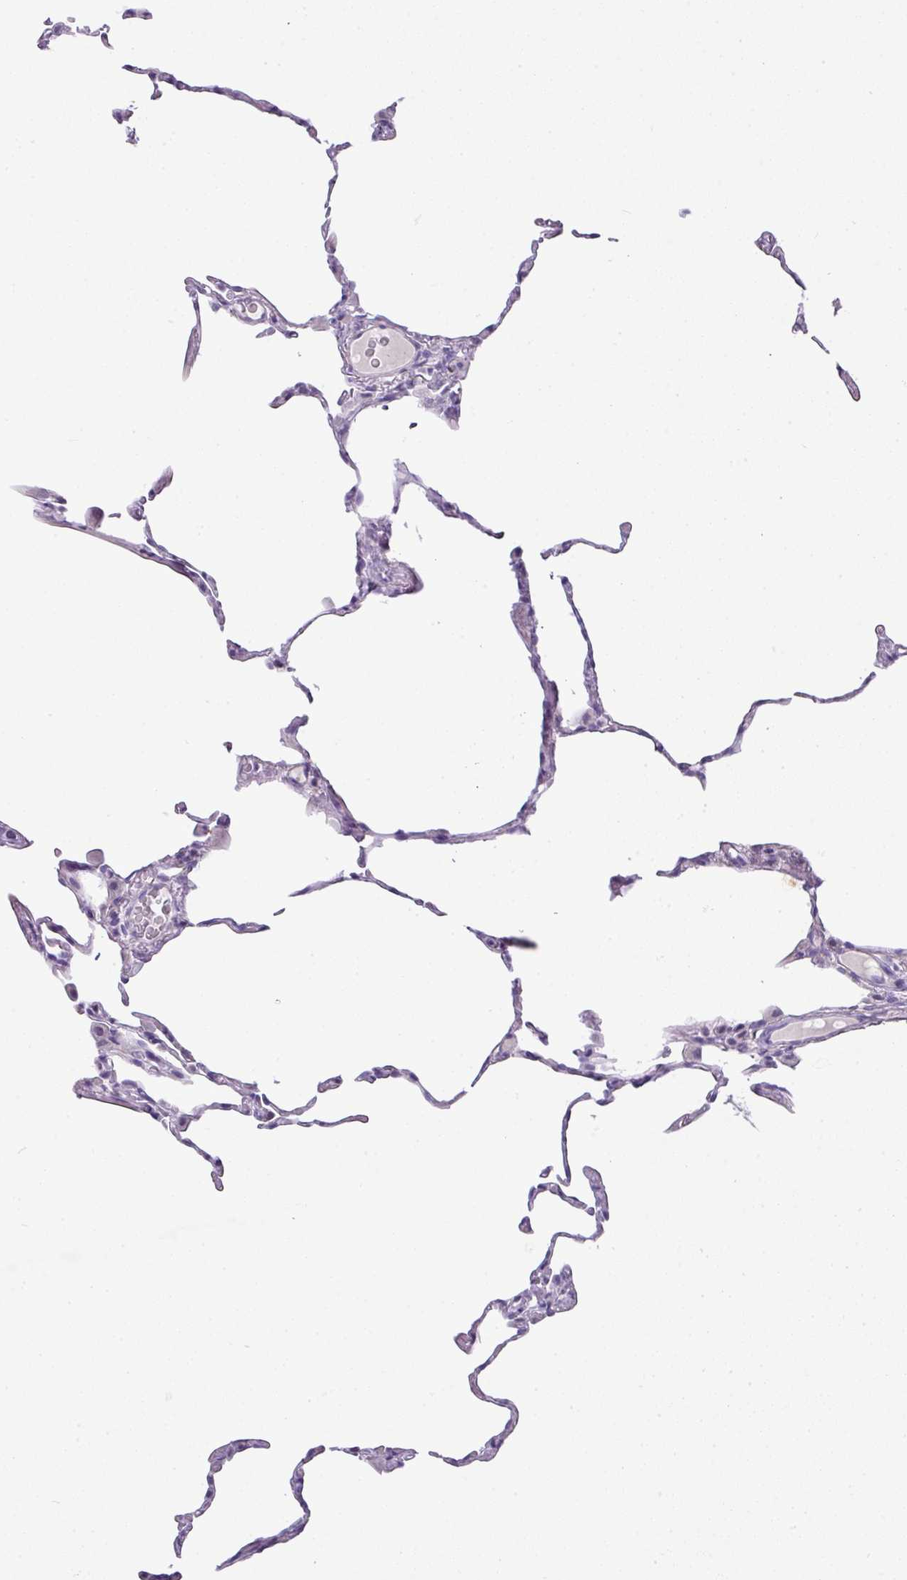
{"staining": {"intensity": "negative", "quantity": "none", "location": "none"}, "tissue": "lung", "cell_type": "Alveolar cells", "image_type": "normal", "snomed": [{"axis": "morphology", "description": "Normal tissue, NOS"}, {"axis": "topography", "description": "Lung"}], "caption": "An IHC micrograph of normal lung is shown. There is no staining in alveolar cells of lung. (Brightfield microscopy of DAB IHC at high magnification).", "gene": "BCL11A", "patient": {"sex": "female", "age": 57}}